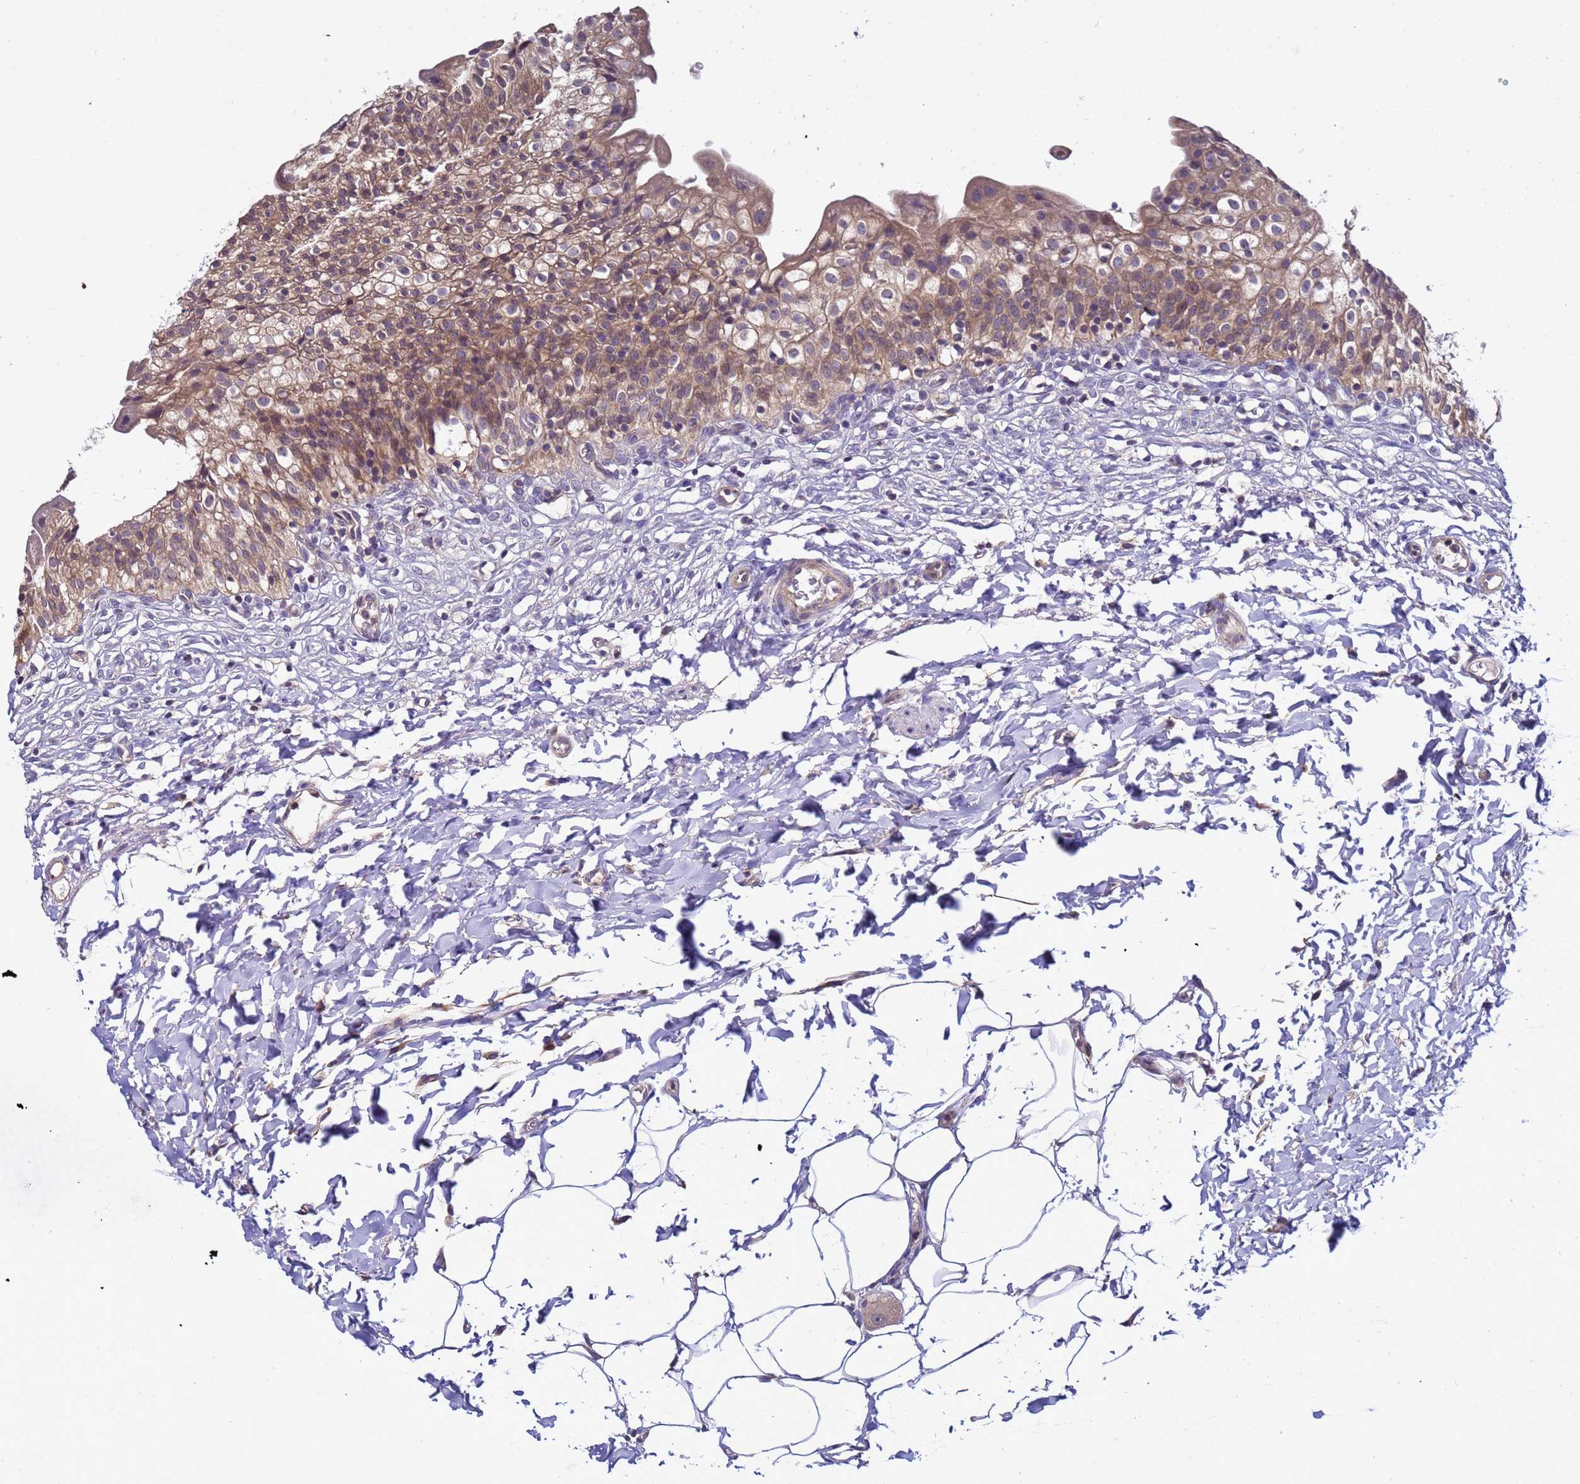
{"staining": {"intensity": "moderate", "quantity": ">75%", "location": "cytoplasmic/membranous"}, "tissue": "urinary bladder", "cell_type": "Urothelial cells", "image_type": "normal", "snomed": [{"axis": "morphology", "description": "Normal tissue, NOS"}, {"axis": "topography", "description": "Urinary bladder"}], "caption": "Immunohistochemical staining of unremarkable urinary bladder demonstrates moderate cytoplasmic/membranous protein expression in approximately >75% of urothelial cells.", "gene": "ELMOD2", "patient": {"sex": "male", "age": 55}}